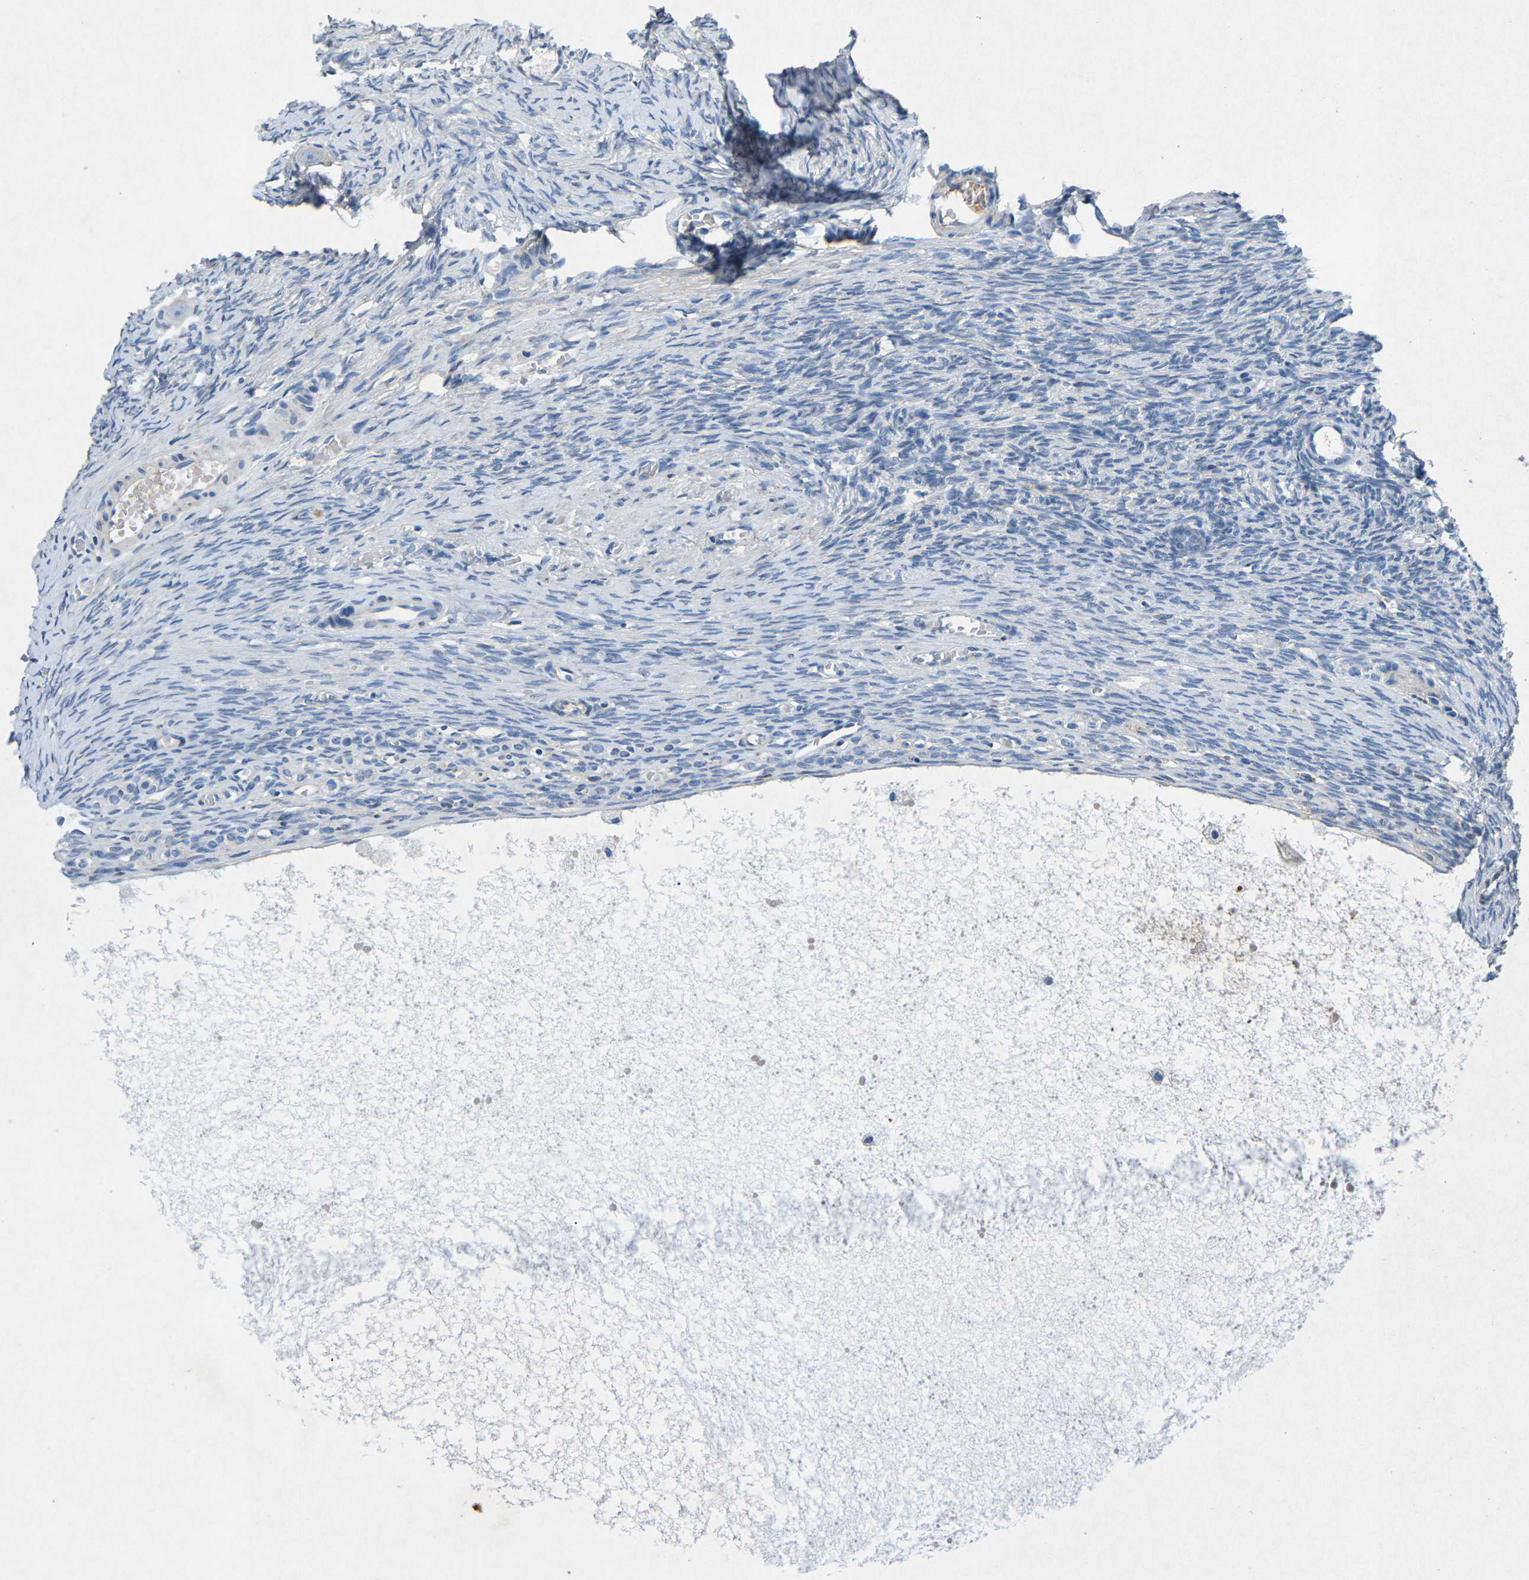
{"staining": {"intensity": "negative", "quantity": "none", "location": "none"}, "tissue": "ovary", "cell_type": "Follicle cells", "image_type": "normal", "snomed": [{"axis": "morphology", "description": "Normal tissue, NOS"}, {"axis": "topography", "description": "Ovary"}], "caption": "Ovary was stained to show a protein in brown. There is no significant positivity in follicle cells. Nuclei are stained in blue.", "gene": "PLG", "patient": {"sex": "female", "age": 27}}